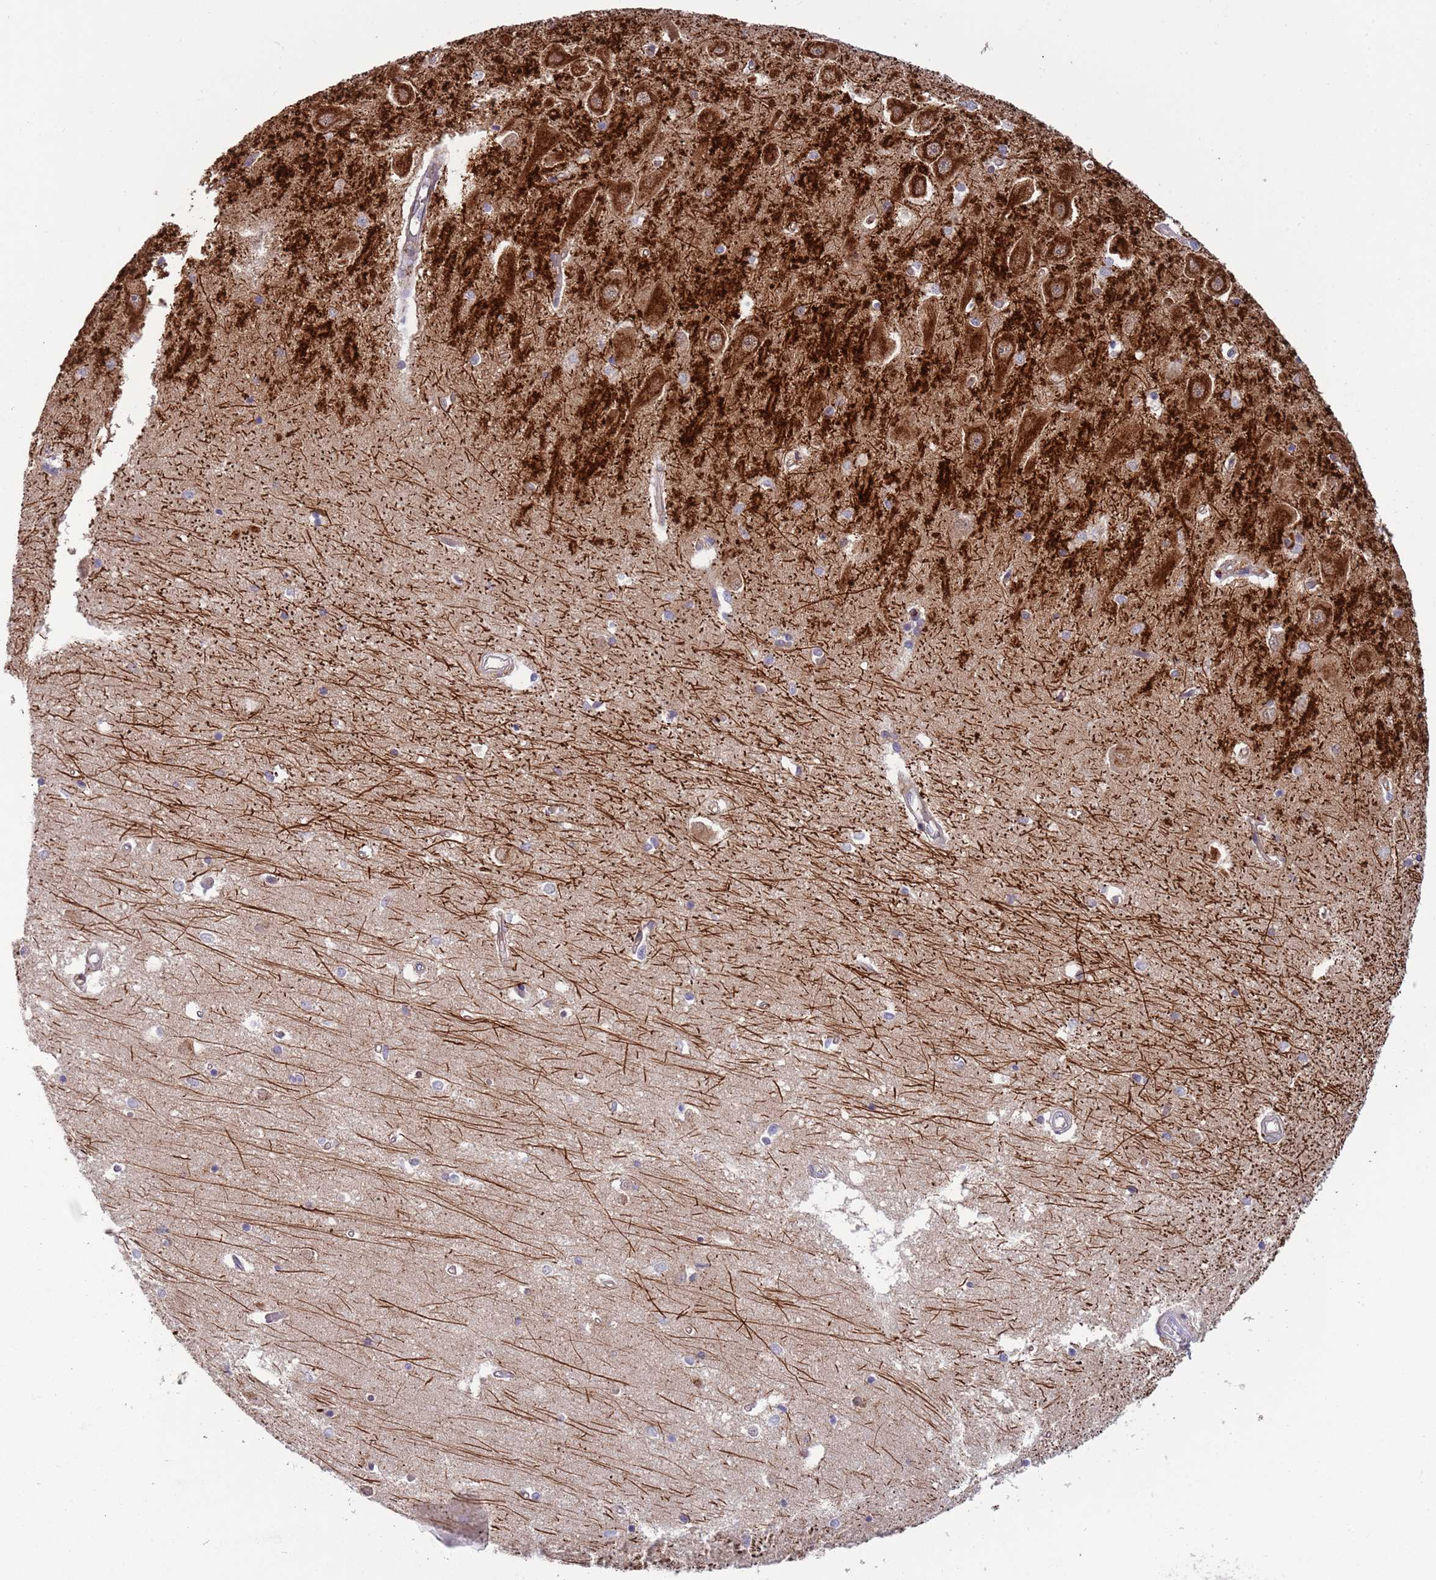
{"staining": {"intensity": "negative", "quantity": "none", "location": "none"}, "tissue": "hippocampus", "cell_type": "Glial cells", "image_type": "normal", "snomed": [{"axis": "morphology", "description": "Normal tissue, NOS"}, {"axis": "topography", "description": "Hippocampus"}], "caption": "IHC image of unremarkable hippocampus: human hippocampus stained with DAB demonstrates no significant protein positivity in glial cells. (IHC, brightfield microscopy, high magnification).", "gene": "BTBD7", "patient": {"sex": "male", "age": 45}}